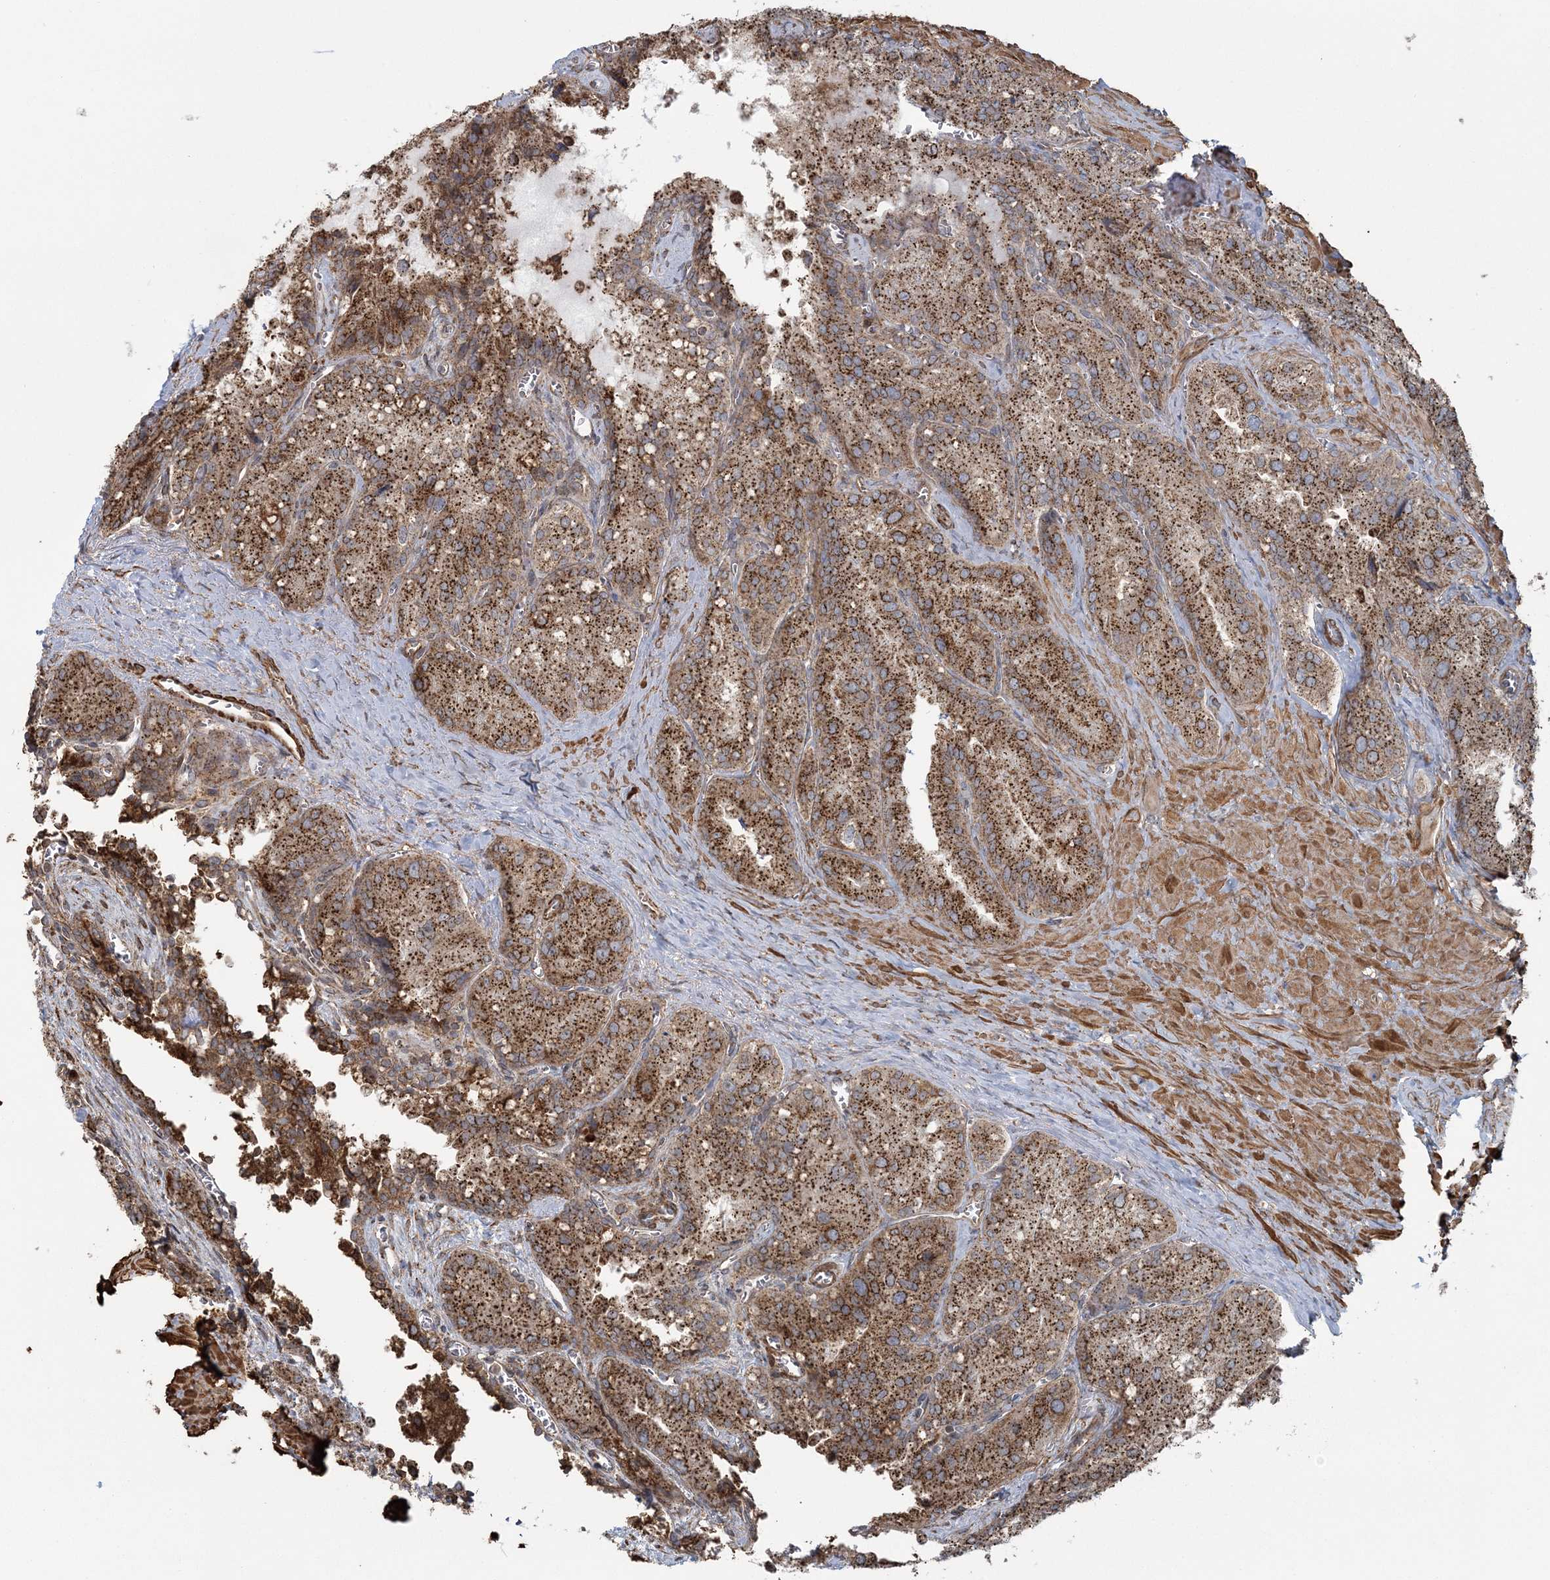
{"staining": {"intensity": "strong", "quantity": ">75%", "location": "cytoplasmic/membranous"}, "tissue": "seminal vesicle", "cell_type": "Glandular cells", "image_type": "normal", "snomed": [{"axis": "morphology", "description": "Normal tissue, NOS"}, {"axis": "topography", "description": "Seminal veicle"}], "caption": "Strong cytoplasmic/membranous staining is present in approximately >75% of glandular cells in unremarkable seminal vesicle.", "gene": "TRAF3IP2", "patient": {"sex": "male", "age": 62}}